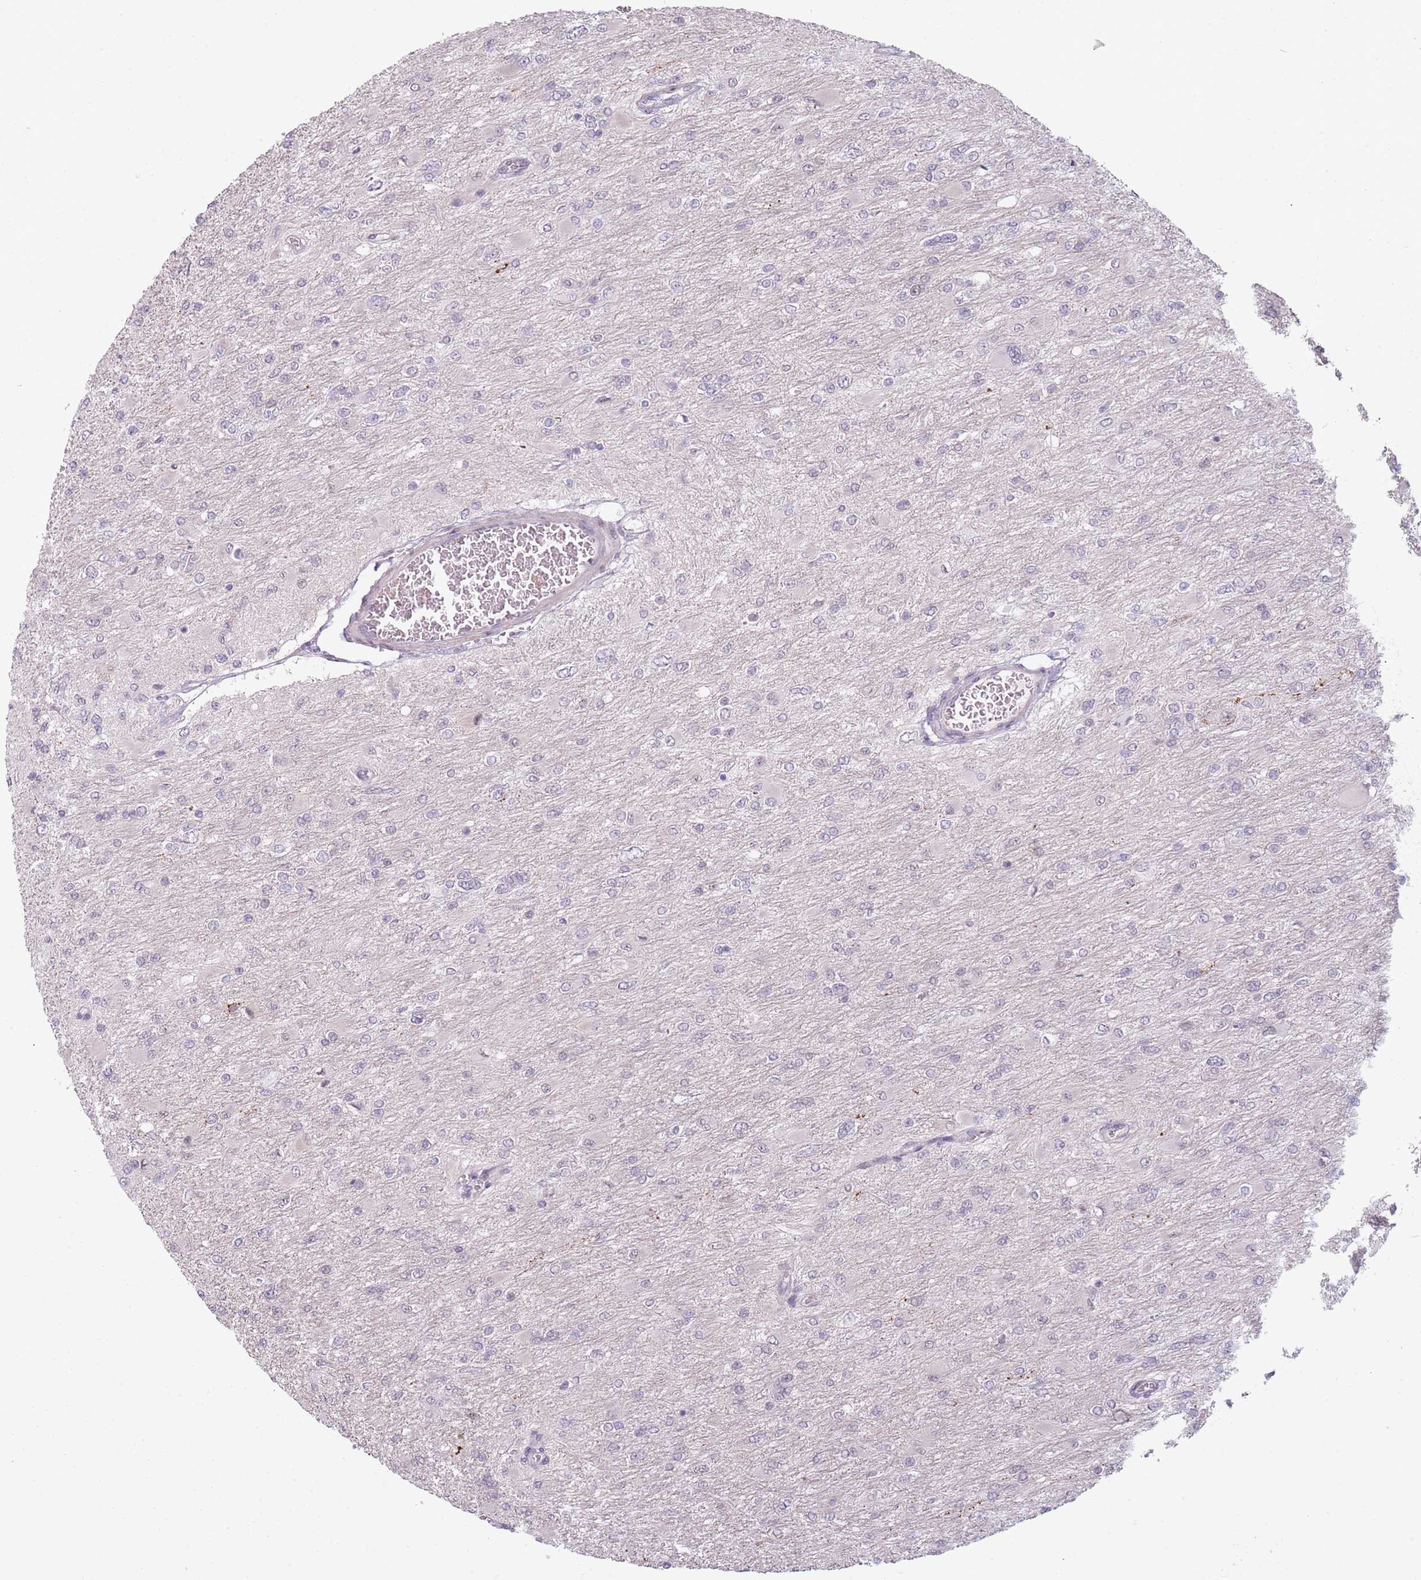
{"staining": {"intensity": "negative", "quantity": "none", "location": "none"}, "tissue": "glioma", "cell_type": "Tumor cells", "image_type": "cancer", "snomed": [{"axis": "morphology", "description": "Glioma, malignant, High grade"}, {"axis": "topography", "description": "Cerebral cortex"}], "caption": "An immunohistochemistry image of glioma is shown. There is no staining in tumor cells of glioma.", "gene": "REXO4", "patient": {"sex": "female", "age": 36}}